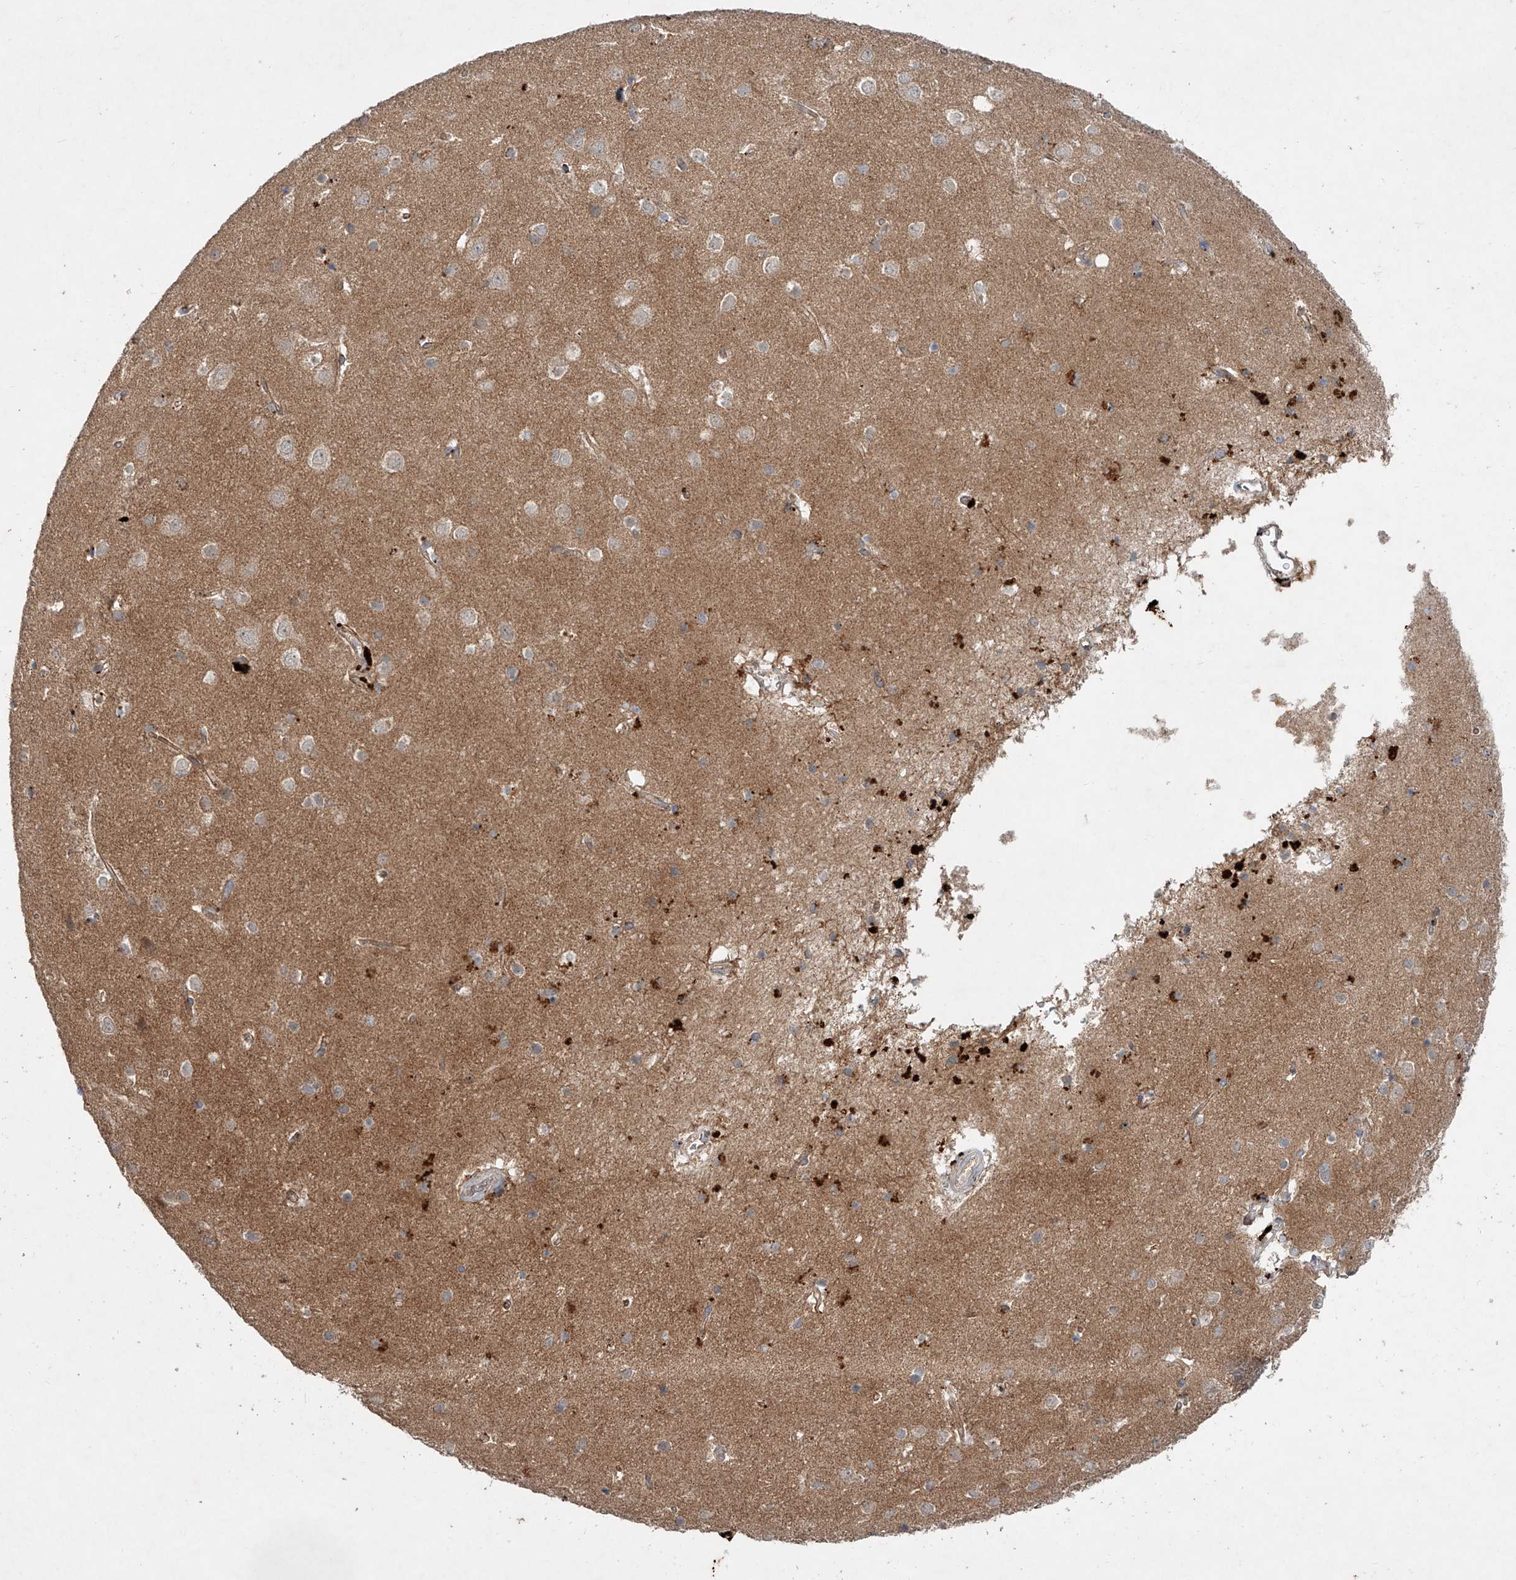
{"staining": {"intensity": "weak", "quantity": "25%-75%", "location": "cytoplasmic/membranous"}, "tissue": "cerebral cortex", "cell_type": "Endothelial cells", "image_type": "normal", "snomed": [{"axis": "morphology", "description": "Normal tissue, NOS"}, {"axis": "topography", "description": "Cerebral cortex"}], "caption": "A high-resolution image shows immunohistochemistry staining of benign cerebral cortex, which shows weak cytoplasmic/membranous positivity in approximately 25%-75% of endothelial cells.", "gene": "IER5", "patient": {"sex": "male", "age": 54}}